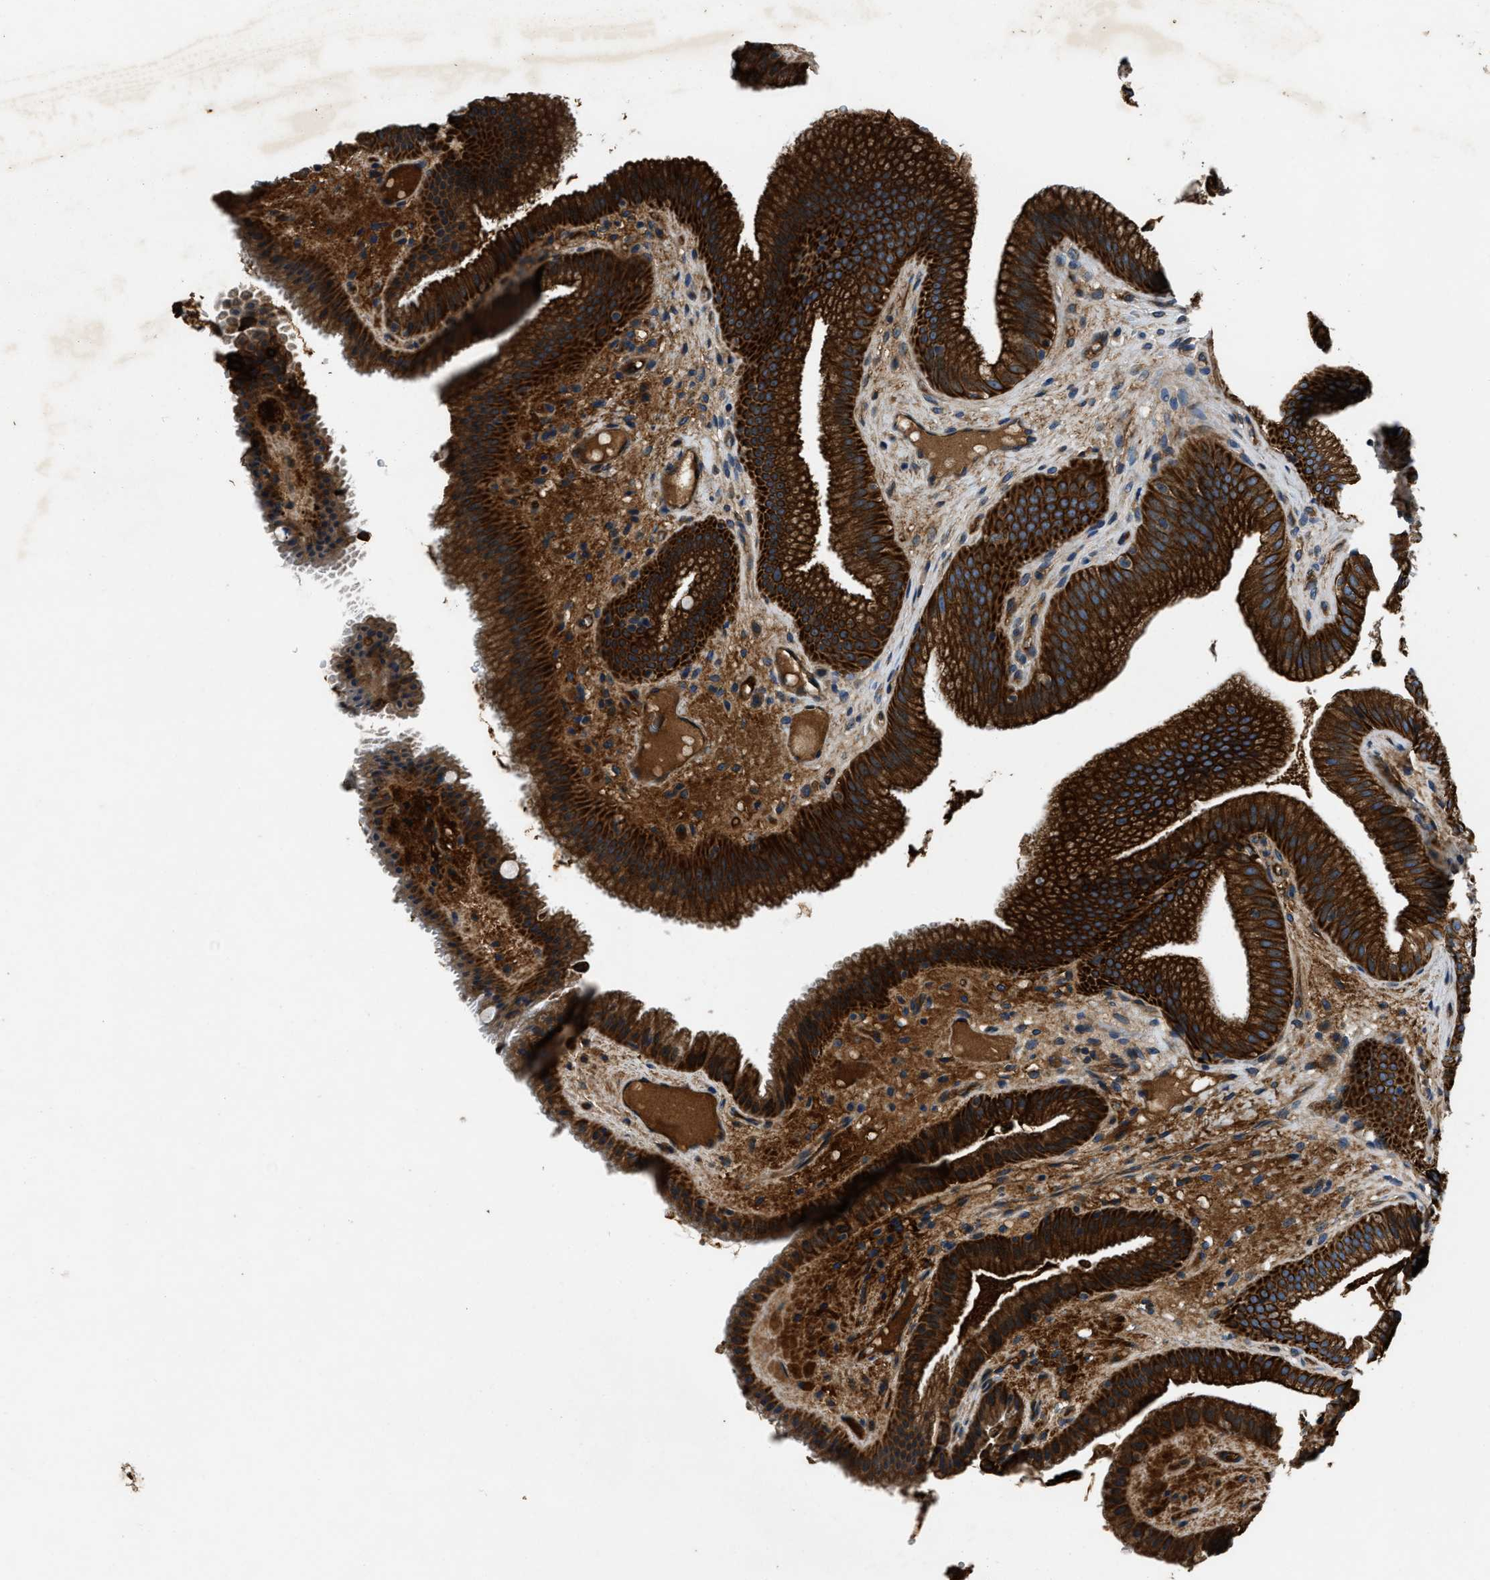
{"staining": {"intensity": "strong", "quantity": ">75%", "location": "cytoplasmic/membranous"}, "tissue": "gallbladder", "cell_type": "Glandular cells", "image_type": "normal", "snomed": [{"axis": "morphology", "description": "Normal tissue, NOS"}, {"axis": "topography", "description": "Gallbladder"}], "caption": "IHC staining of benign gallbladder, which reveals high levels of strong cytoplasmic/membranous staining in about >75% of glandular cells indicating strong cytoplasmic/membranous protein positivity. The staining was performed using DAB (brown) for protein detection and nuclei were counterstained in hematoxylin (blue).", "gene": "ERC1", "patient": {"sex": "male", "age": 49}}